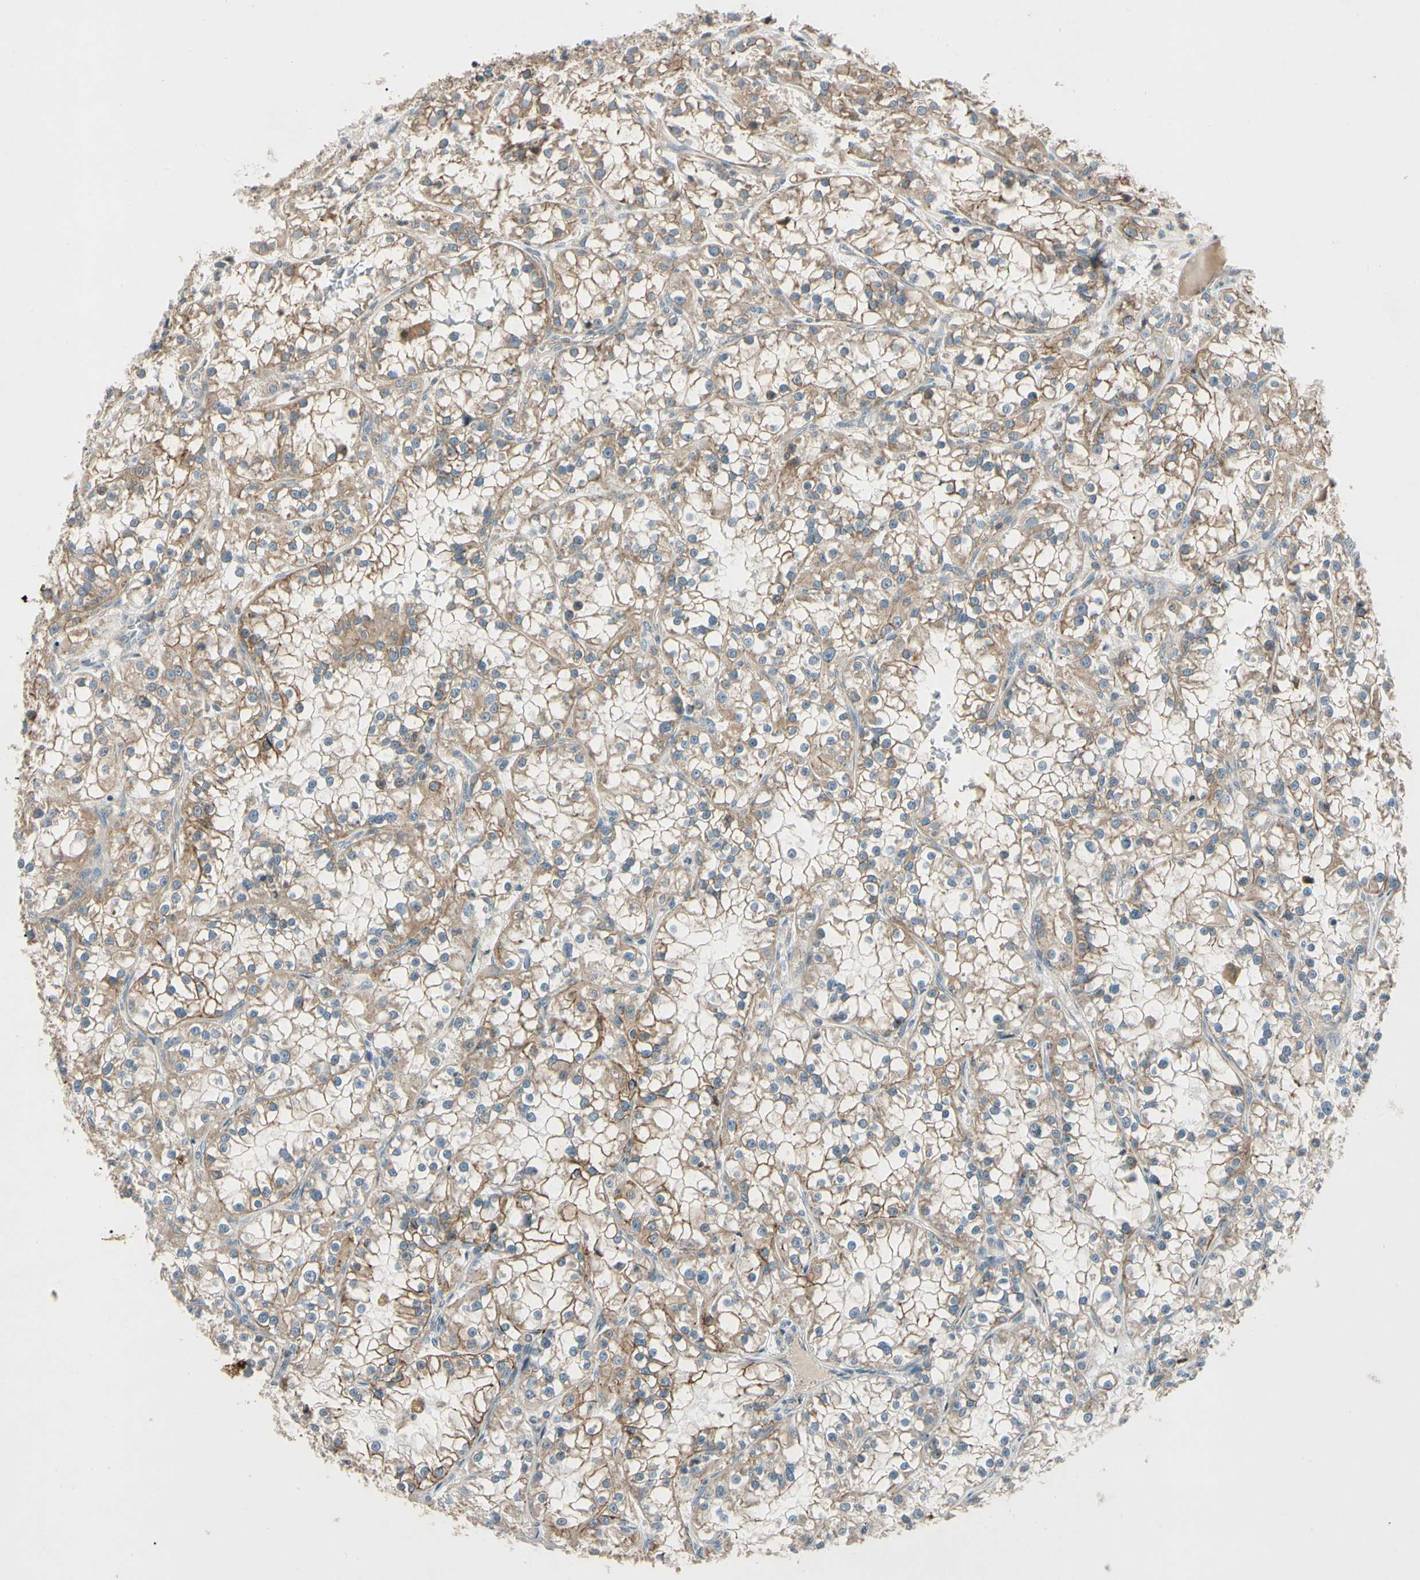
{"staining": {"intensity": "moderate", "quantity": ">75%", "location": "cytoplasmic/membranous"}, "tissue": "renal cancer", "cell_type": "Tumor cells", "image_type": "cancer", "snomed": [{"axis": "morphology", "description": "Adenocarcinoma, NOS"}, {"axis": "topography", "description": "Kidney"}], "caption": "IHC image of neoplastic tissue: human renal adenocarcinoma stained using immunohistochemistry (IHC) exhibits medium levels of moderate protein expression localized specifically in the cytoplasmic/membranous of tumor cells, appearing as a cytoplasmic/membranous brown color.", "gene": "CDH6", "patient": {"sex": "female", "age": 52}}